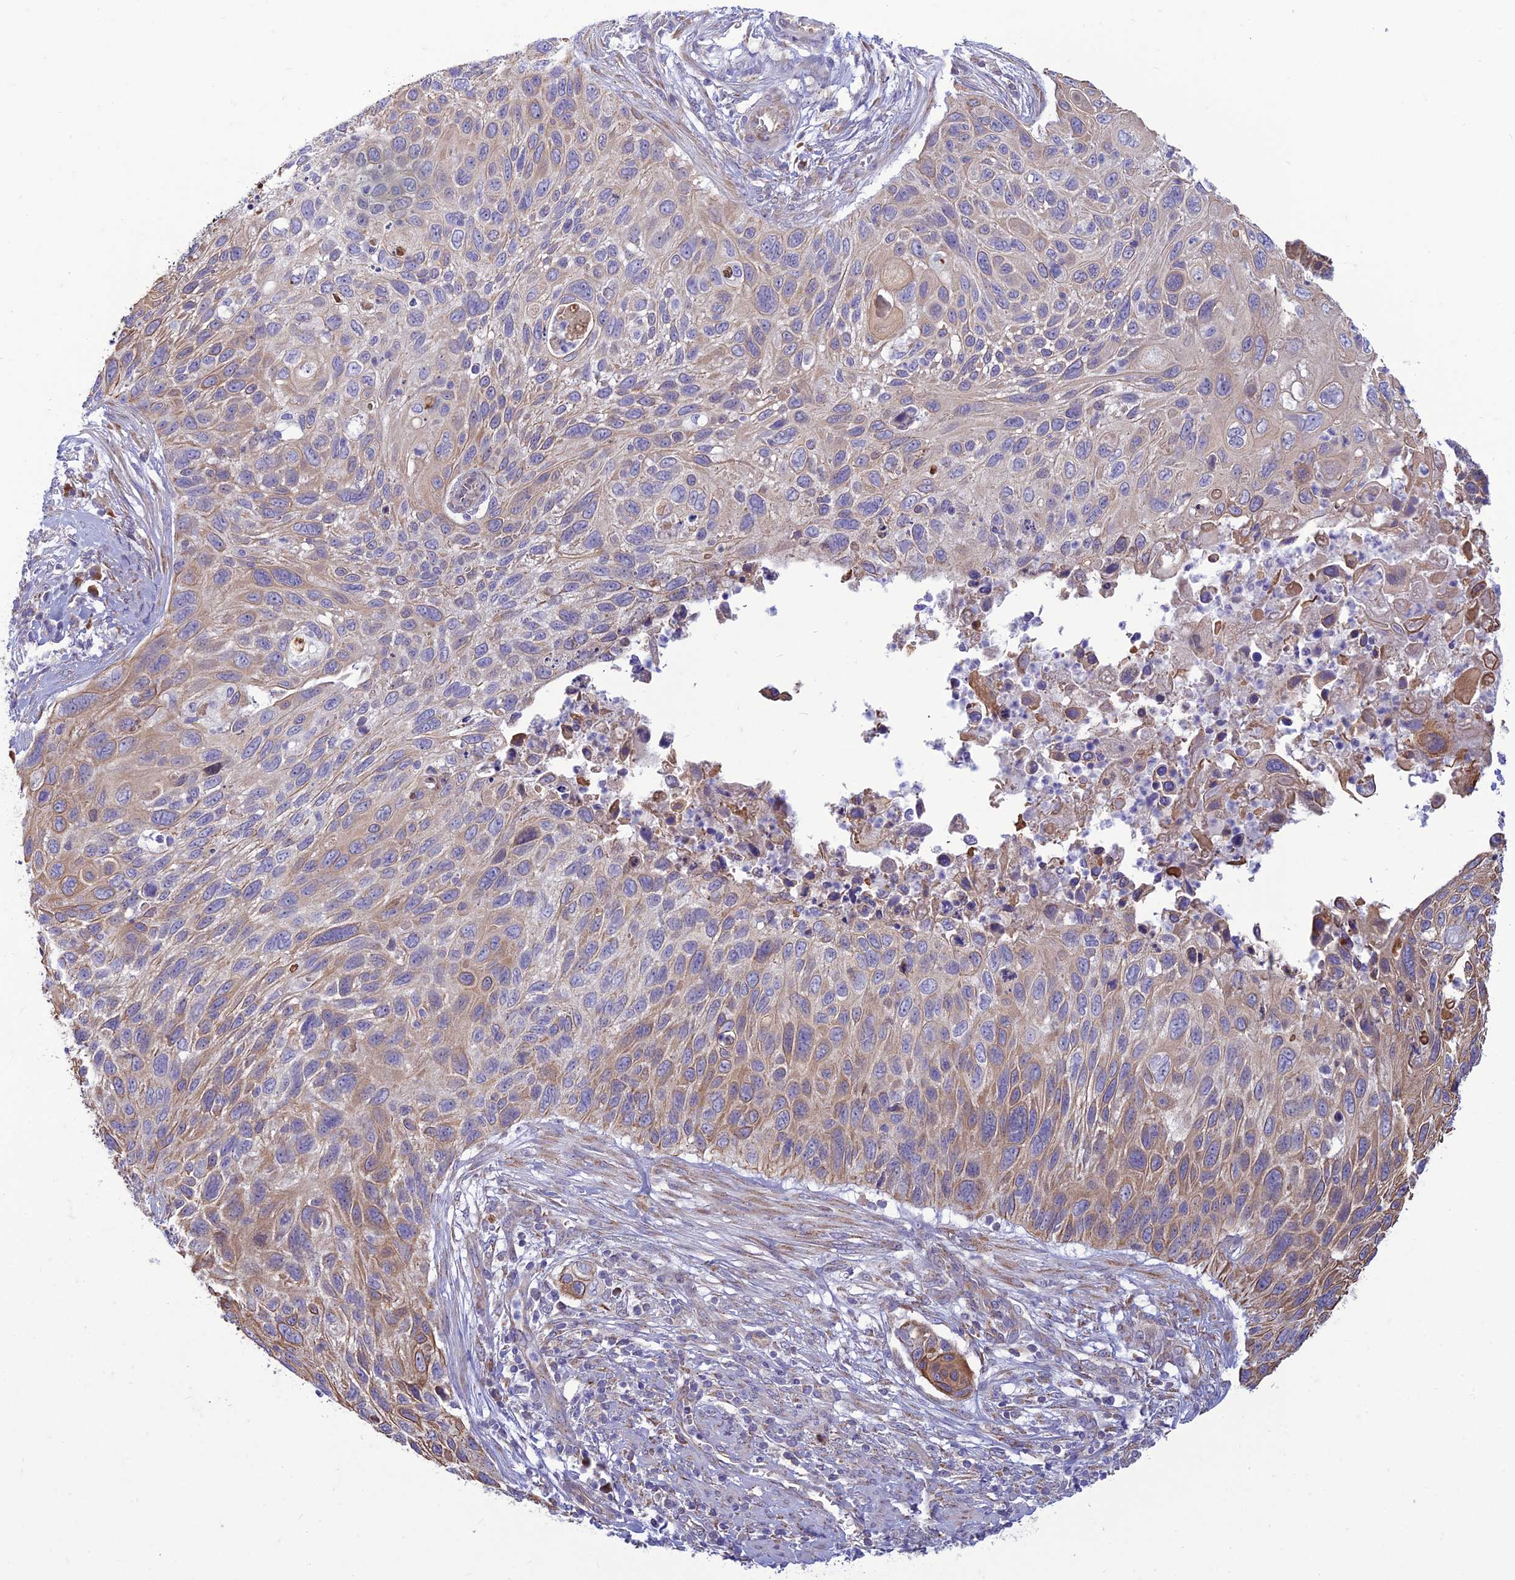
{"staining": {"intensity": "weak", "quantity": "25%-75%", "location": "cytoplasmic/membranous"}, "tissue": "cervical cancer", "cell_type": "Tumor cells", "image_type": "cancer", "snomed": [{"axis": "morphology", "description": "Squamous cell carcinoma, NOS"}, {"axis": "topography", "description": "Cervix"}], "caption": "Weak cytoplasmic/membranous expression is seen in approximately 25%-75% of tumor cells in cervical cancer (squamous cell carcinoma). Immunohistochemistry stains the protein of interest in brown and the nuclei are stained blue.", "gene": "RPL17-C18orf32", "patient": {"sex": "female", "age": 70}}